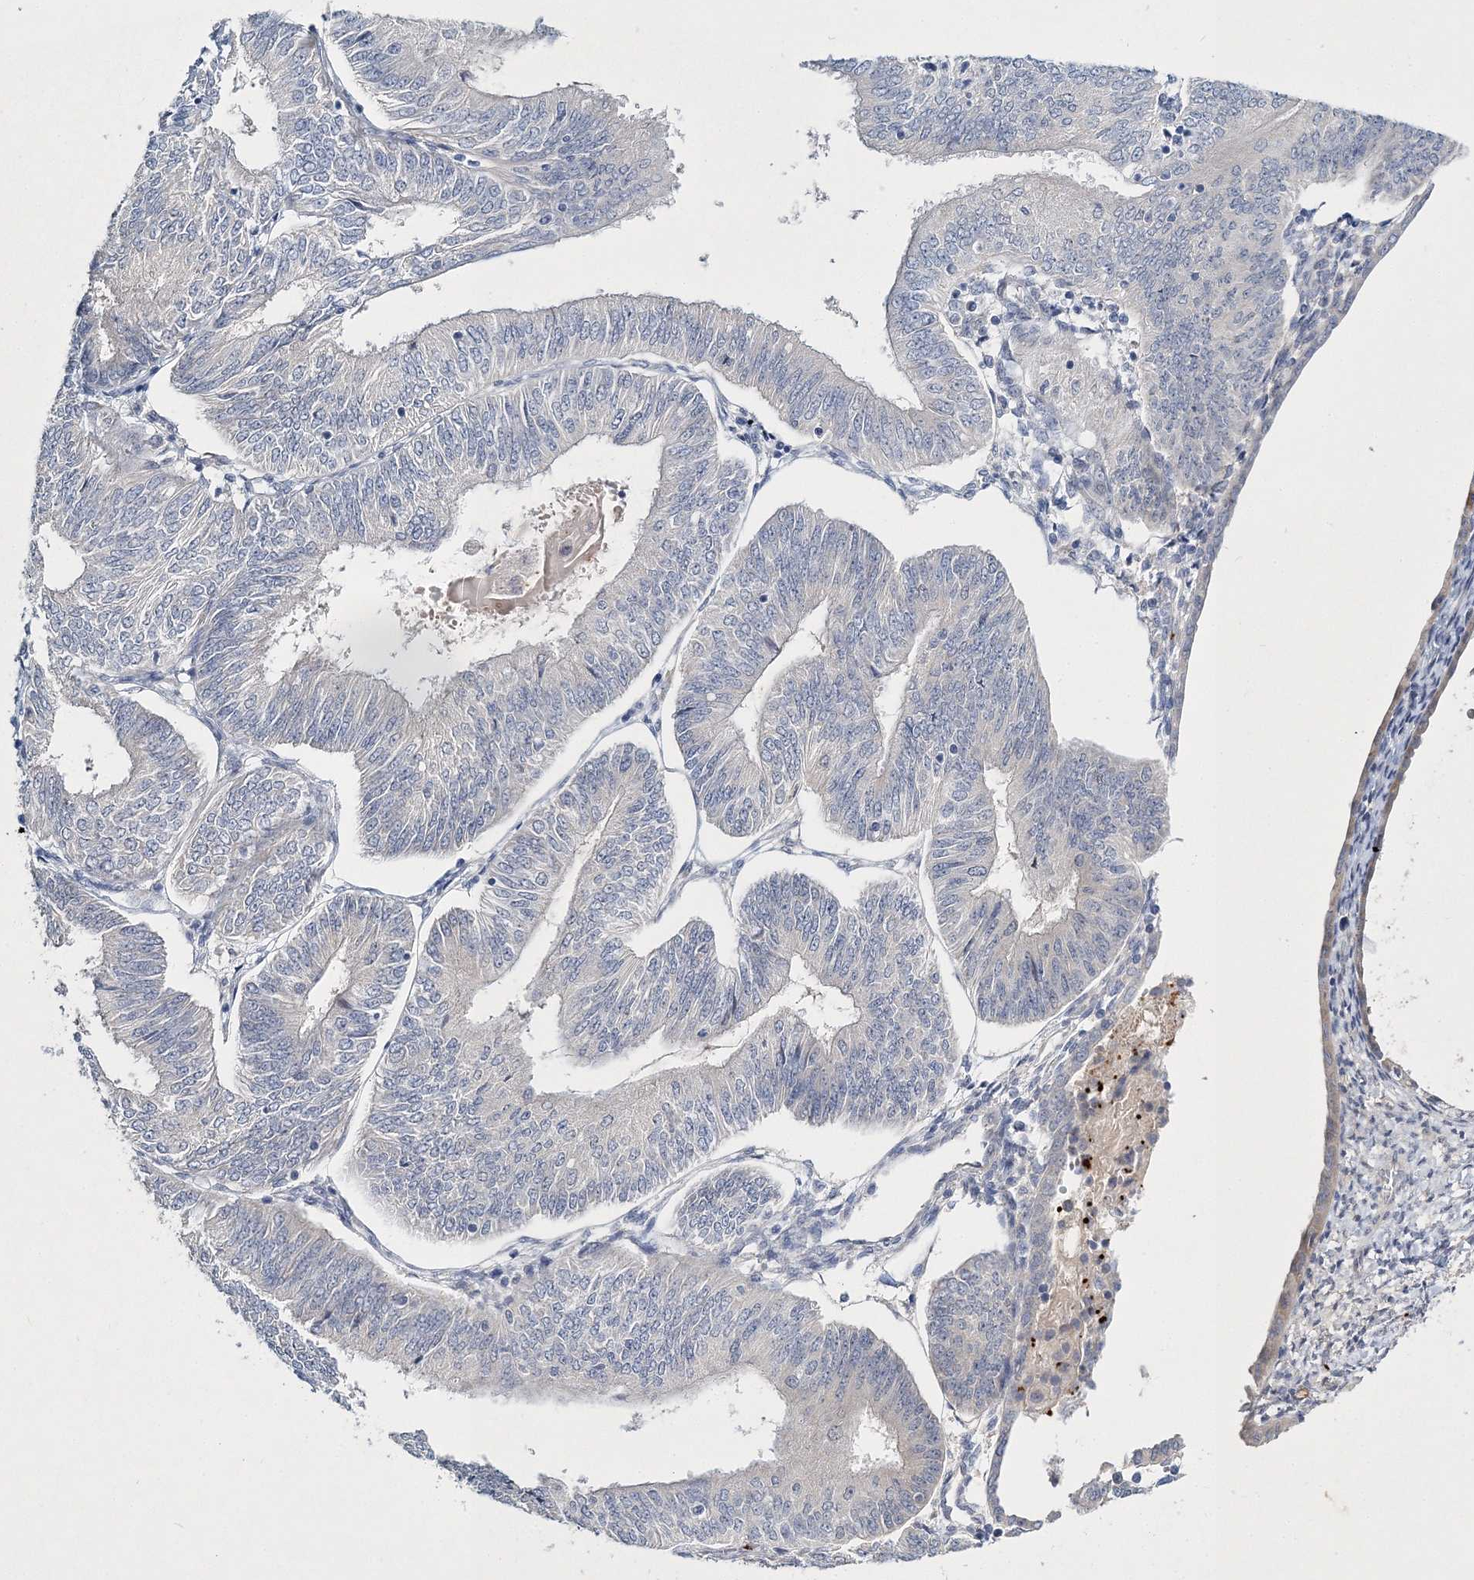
{"staining": {"intensity": "negative", "quantity": "none", "location": "none"}, "tissue": "endometrial cancer", "cell_type": "Tumor cells", "image_type": "cancer", "snomed": [{"axis": "morphology", "description": "Adenocarcinoma, NOS"}, {"axis": "topography", "description": "Endometrium"}], "caption": "Immunohistochemical staining of human endometrial cancer (adenocarcinoma) reveals no significant expression in tumor cells.", "gene": "MYOZ2", "patient": {"sex": "female", "age": 58}}